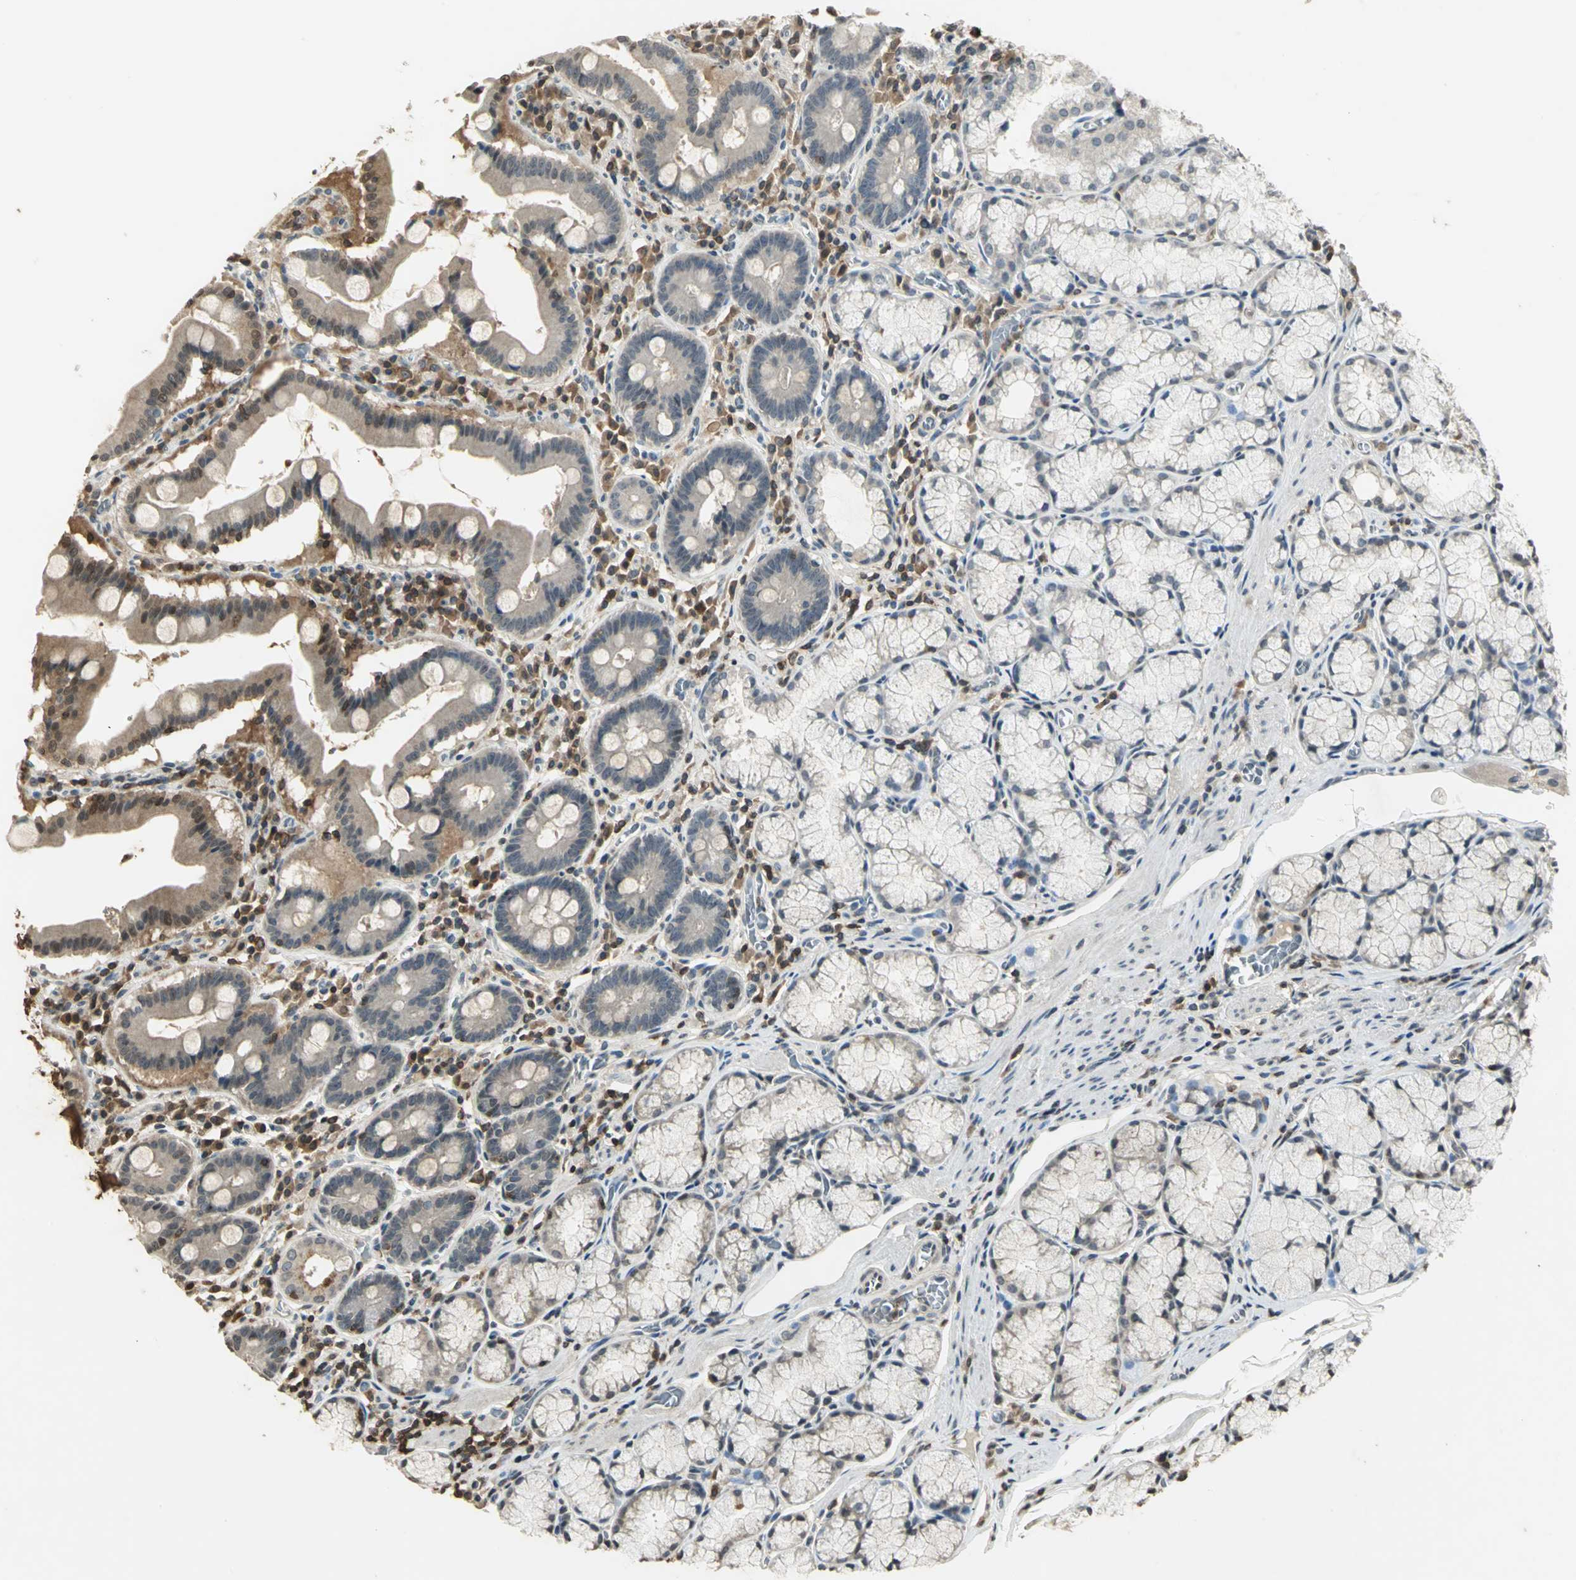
{"staining": {"intensity": "negative", "quantity": "none", "location": "none"}, "tissue": "stomach", "cell_type": "Glandular cells", "image_type": "normal", "snomed": [{"axis": "morphology", "description": "Normal tissue, NOS"}, {"axis": "topography", "description": "Stomach, lower"}], "caption": "This is an IHC photomicrograph of unremarkable stomach. There is no positivity in glandular cells.", "gene": "IL16", "patient": {"sex": "male", "age": 56}}